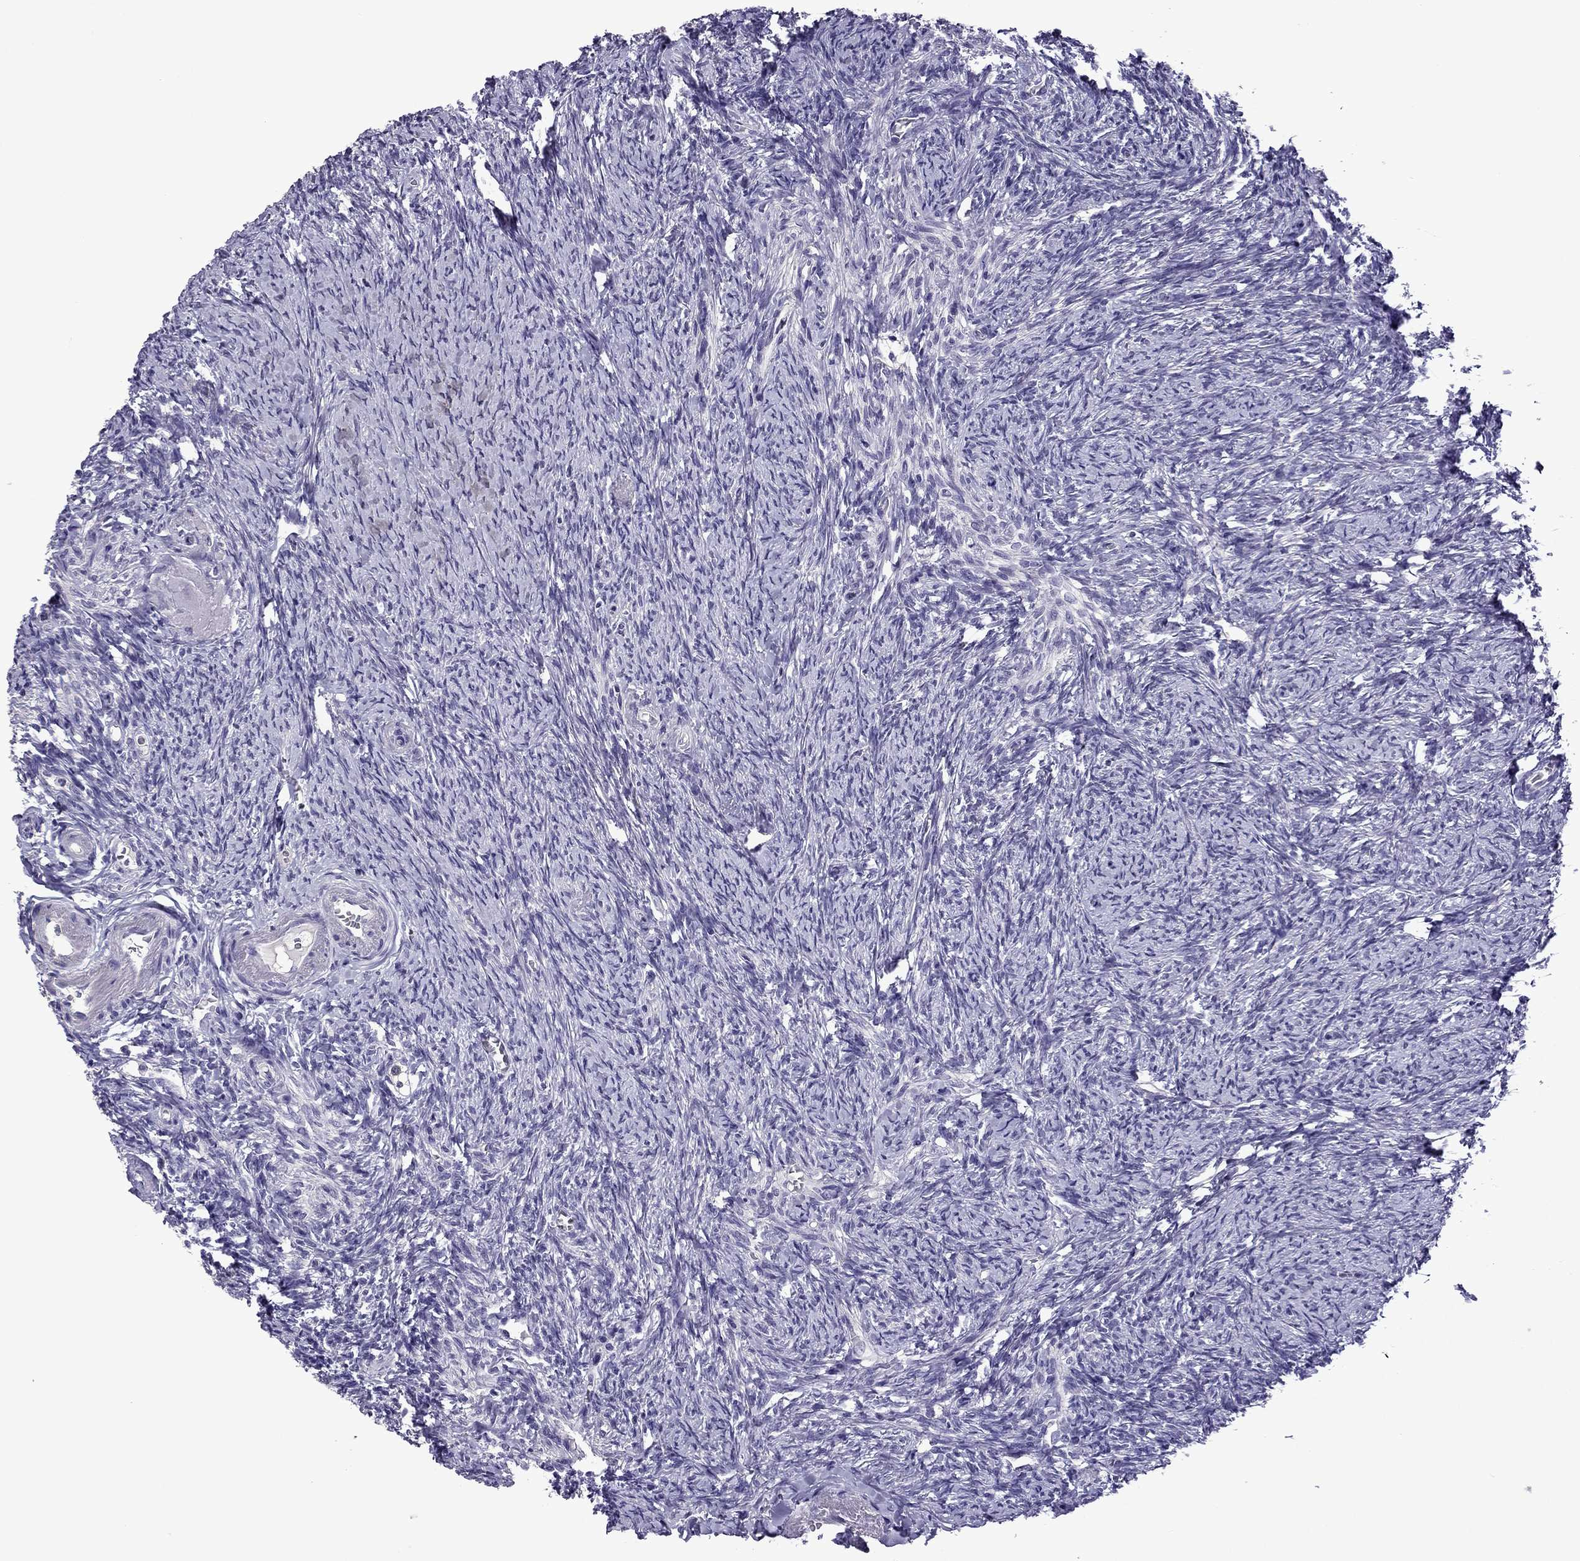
{"staining": {"intensity": "negative", "quantity": "none", "location": "none"}, "tissue": "ovary", "cell_type": "Ovarian stroma cells", "image_type": "normal", "snomed": [{"axis": "morphology", "description": "Normal tissue, NOS"}, {"axis": "topography", "description": "Ovary"}], "caption": "High magnification brightfield microscopy of normal ovary stained with DAB (3,3'-diaminobenzidine) (brown) and counterstained with hematoxylin (blue): ovarian stroma cells show no significant staining. (Brightfield microscopy of DAB (3,3'-diaminobenzidine) immunohistochemistry (IHC) at high magnification).", "gene": "TTN", "patient": {"sex": "female", "age": 72}}